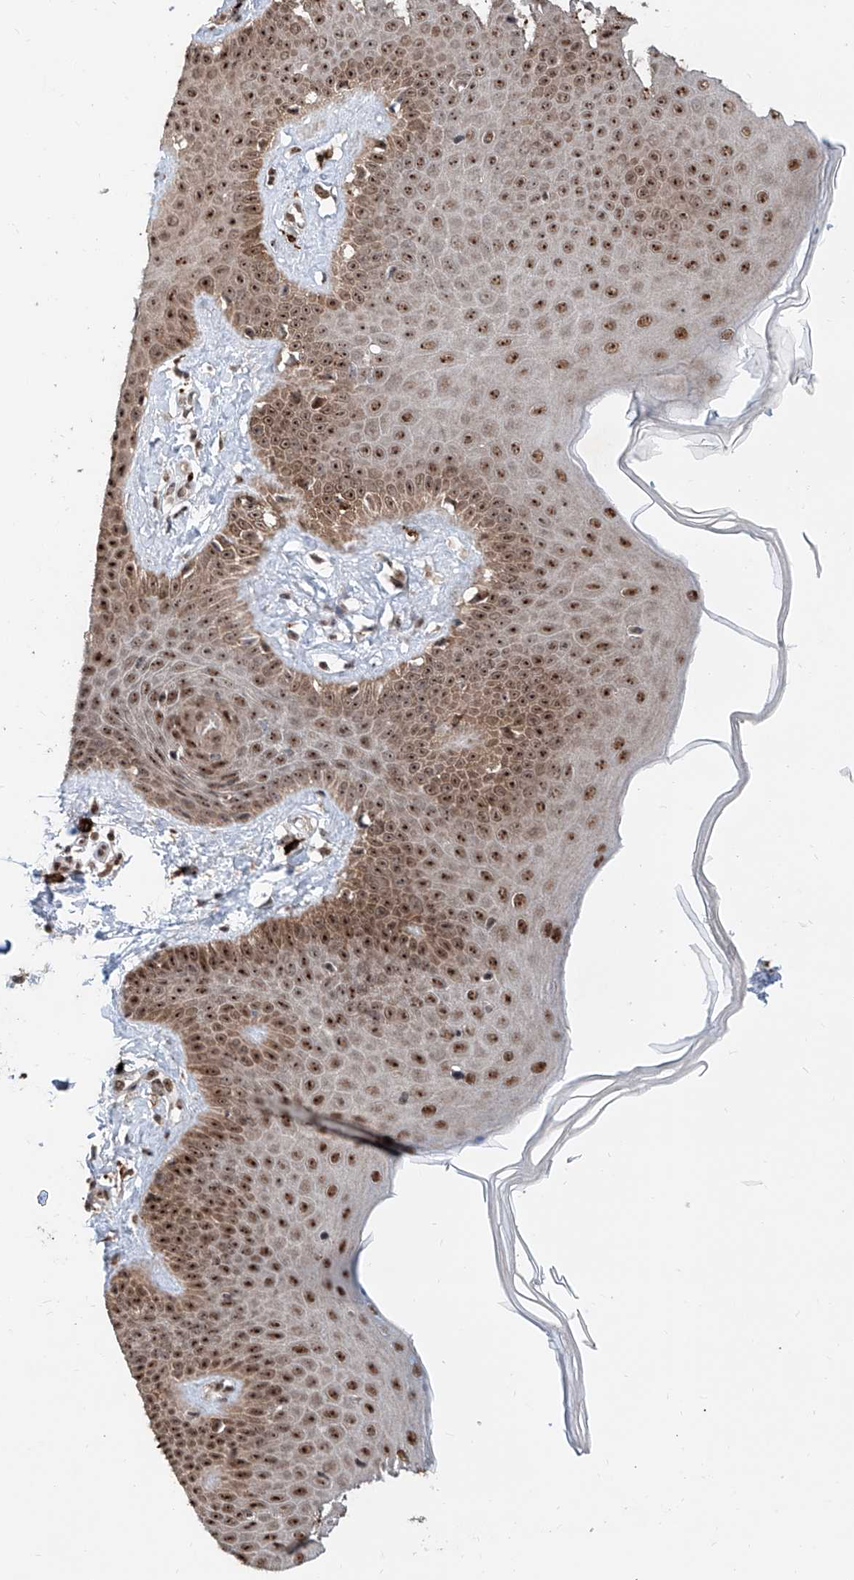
{"staining": {"intensity": "moderate", "quantity": ">75%", "location": "nuclear"}, "tissue": "skin", "cell_type": "Fibroblasts", "image_type": "normal", "snomed": [{"axis": "morphology", "description": "Normal tissue, NOS"}, {"axis": "topography", "description": "Skin"}], "caption": "About >75% of fibroblasts in unremarkable skin display moderate nuclear protein expression as visualized by brown immunohistochemical staining.", "gene": "SDE2", "patient": {"sex": "male", "age": 52}}